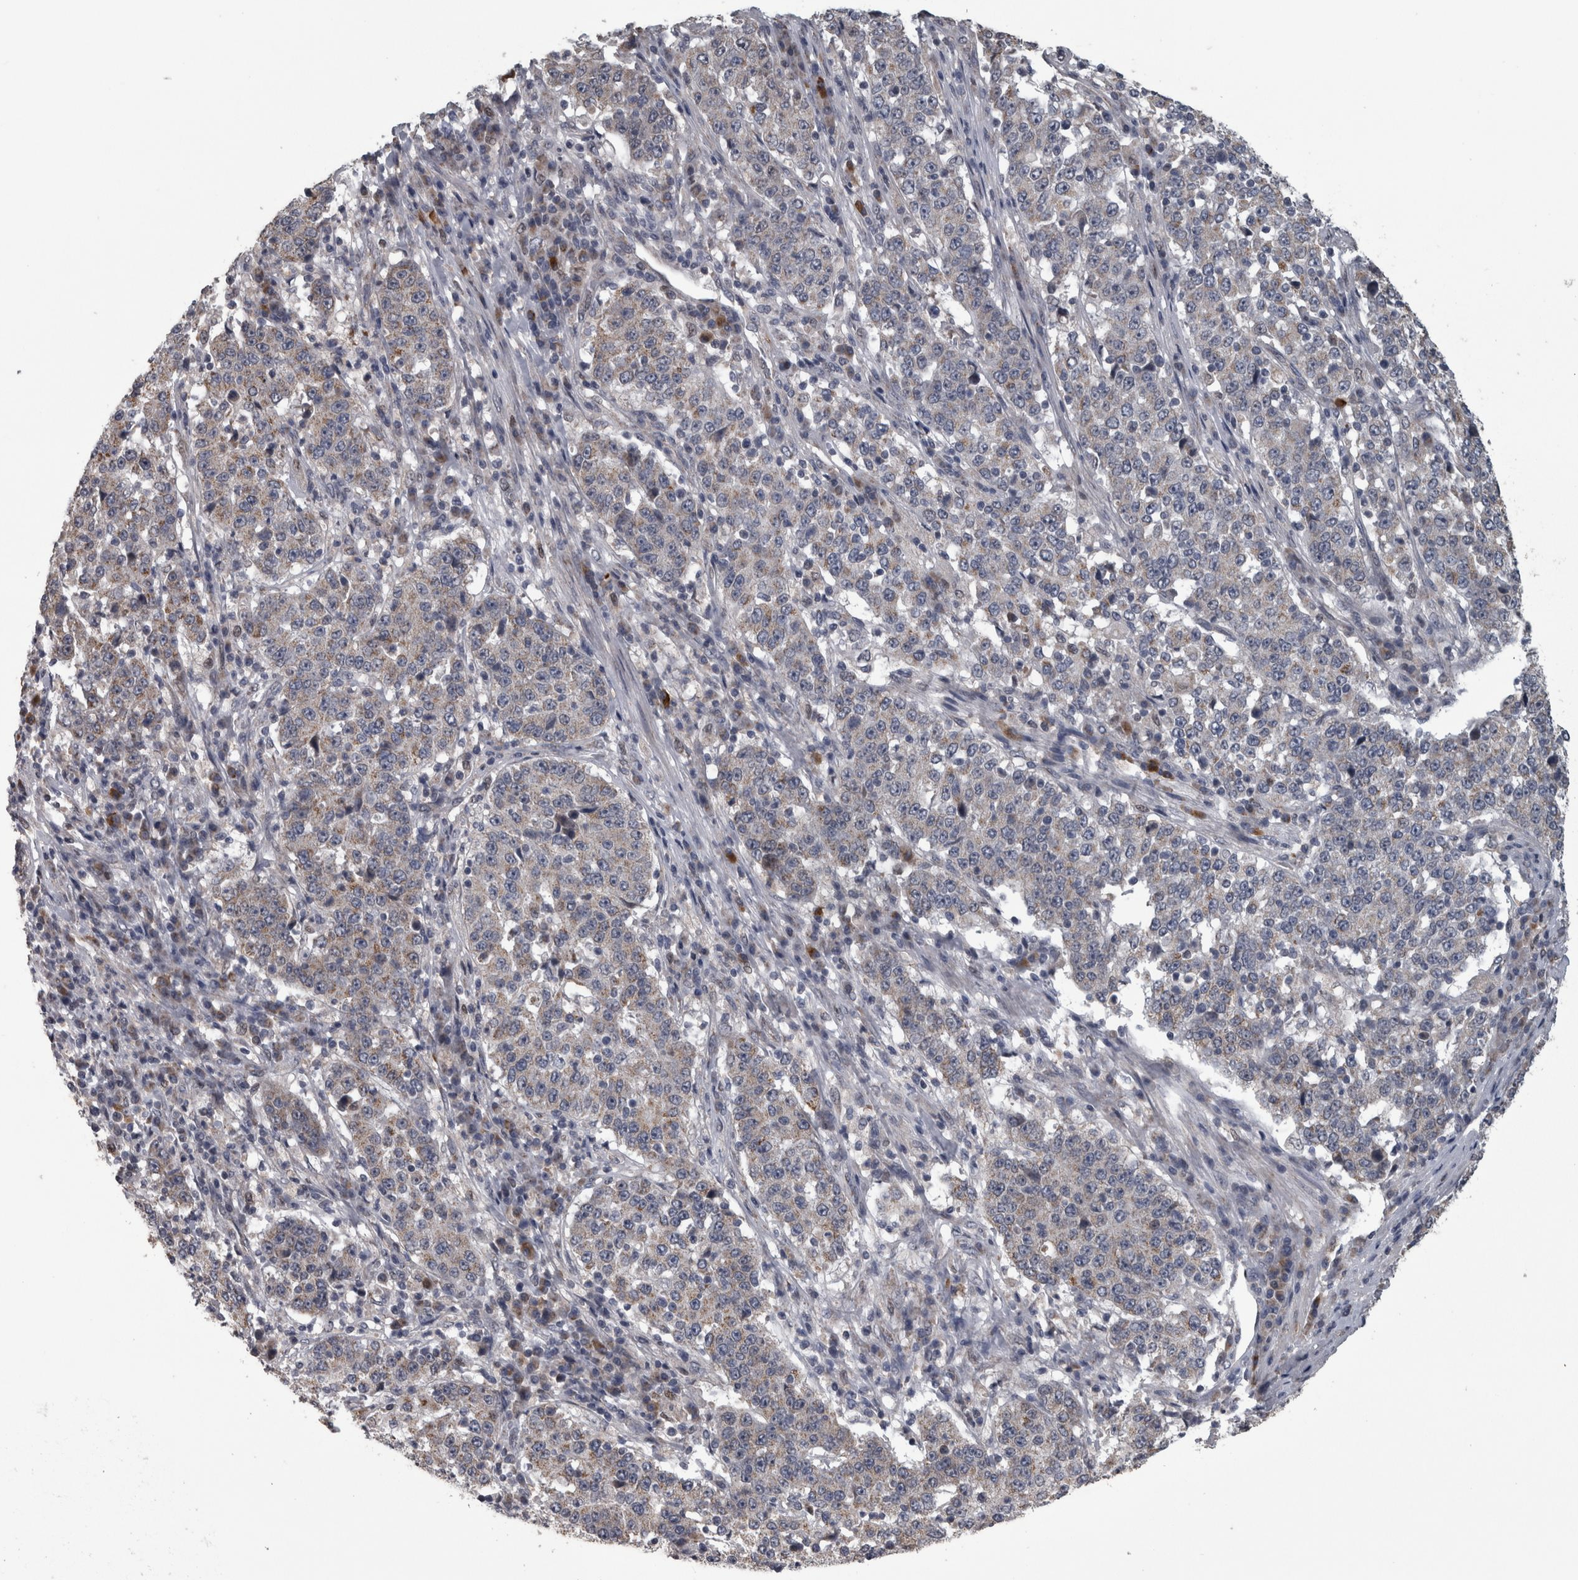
{"staining": {"intensity": "weak", "quantity": "<25%", "location": "cytoplasmic/membranous"}, "tissue": "stomach cancer", "cell_type": "Tumor cells", "image_type": "cancer", "snomed": [{"axis": "morphology", "description": "Adenocarcinoma, NOS"}, {"axis": "topography", "description": "Stomach"}], "caption": "This is an immunohistochemistry photomicrograph of human stomach cancer (adenocarcinoma). There is no positivity in tumor cells.", "gene": "DBT", "patient": {"sex": "male", "age": 59}}